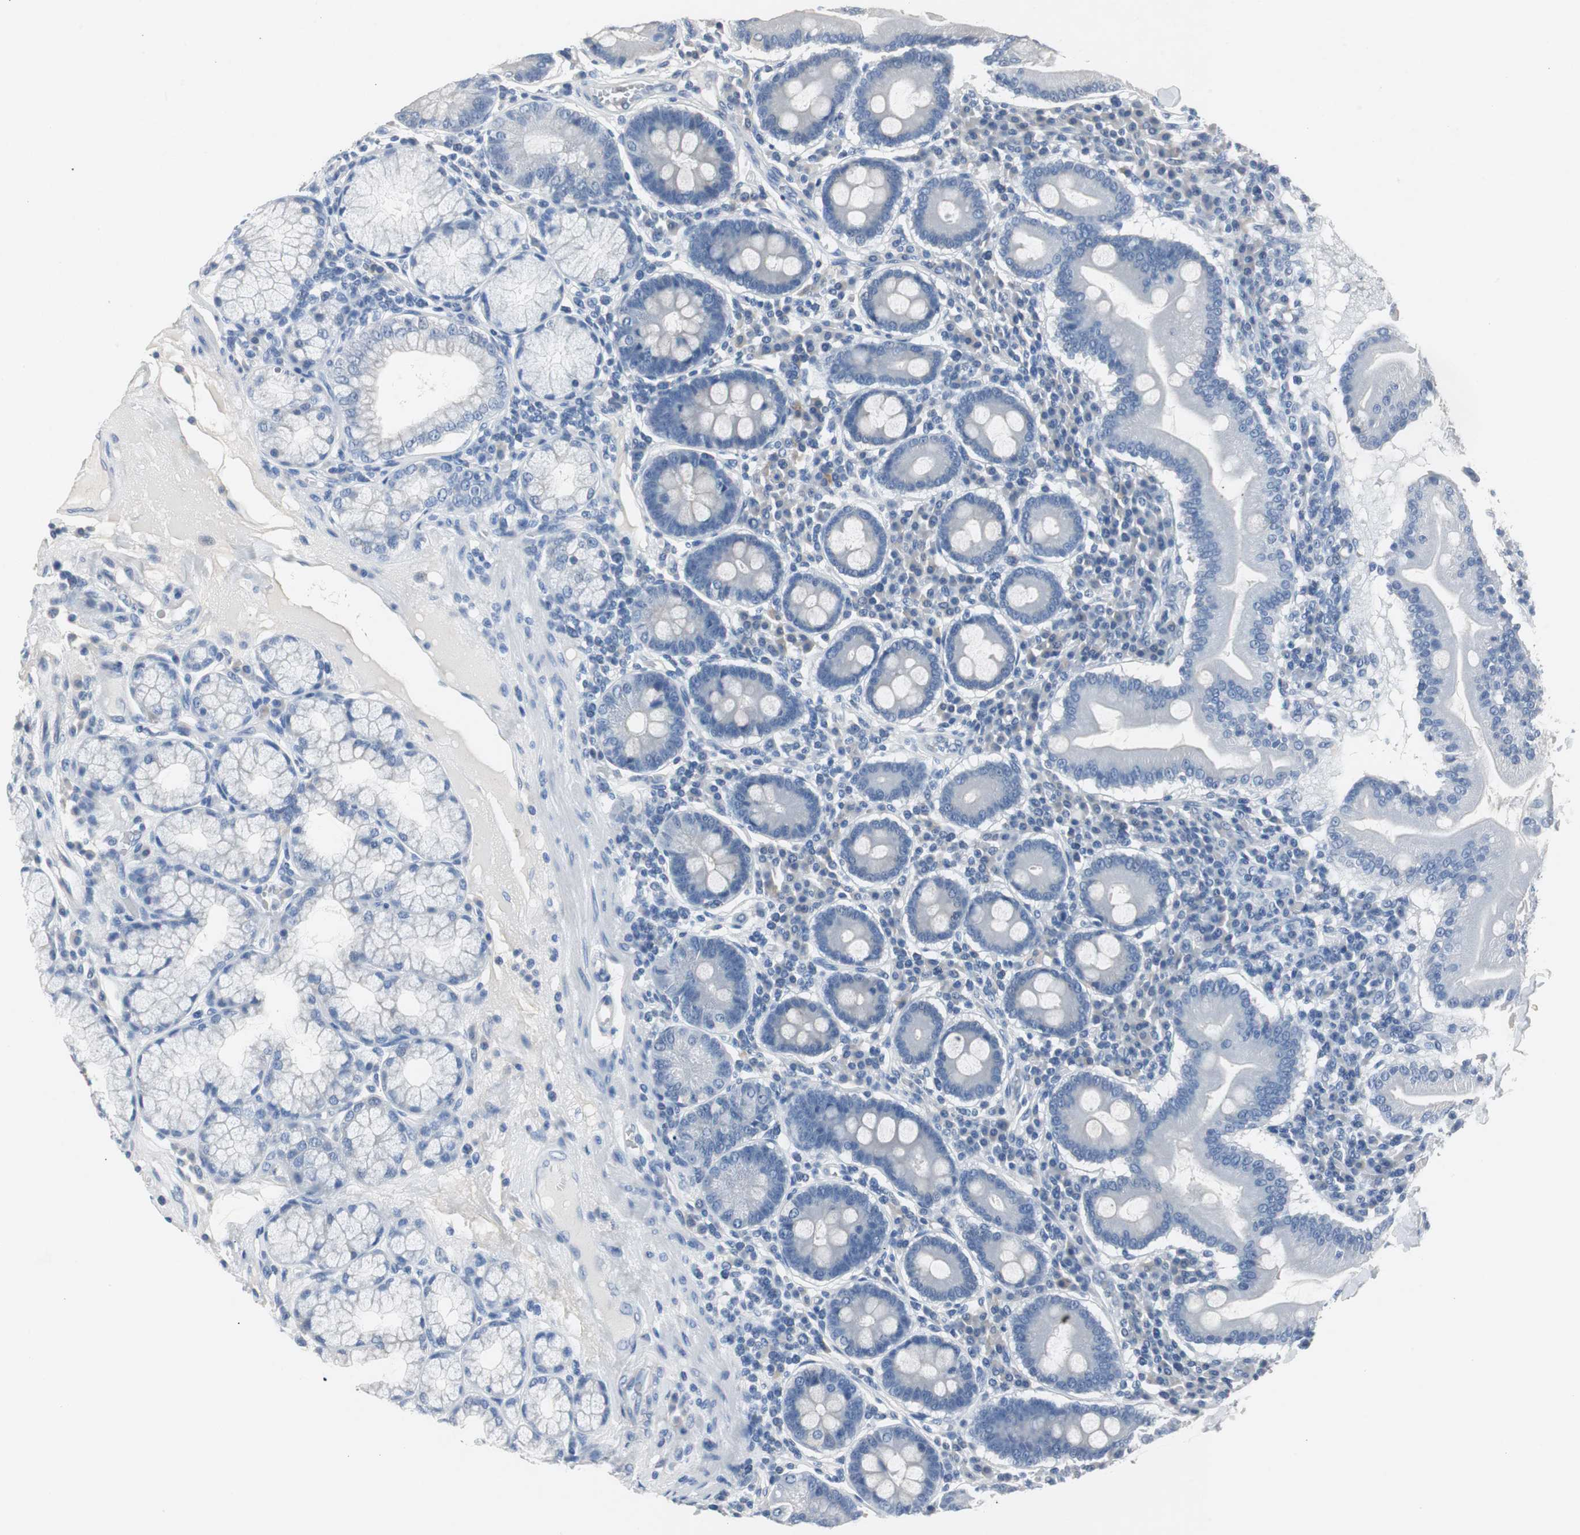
{"staining": {"intensity": "negative", "quantity": "none", "location": "none"}, "tissue": "duodenum", "cell_type": "Glandular cells", "image_type": "normal", "snomed": [{"axis": "morphology", "description": "Normal tissue, NOS"}, {"axis": "topography", "description": "Duodenum"}], "caption": "Immunohistochemical staining of unremarkable human duodenum demonstrates no significant expression in glandular cells. (IHC, brightfield microscopy, high magnification).", "gene": "LRP2", "patient": {"sex": "male", "age": 50}}